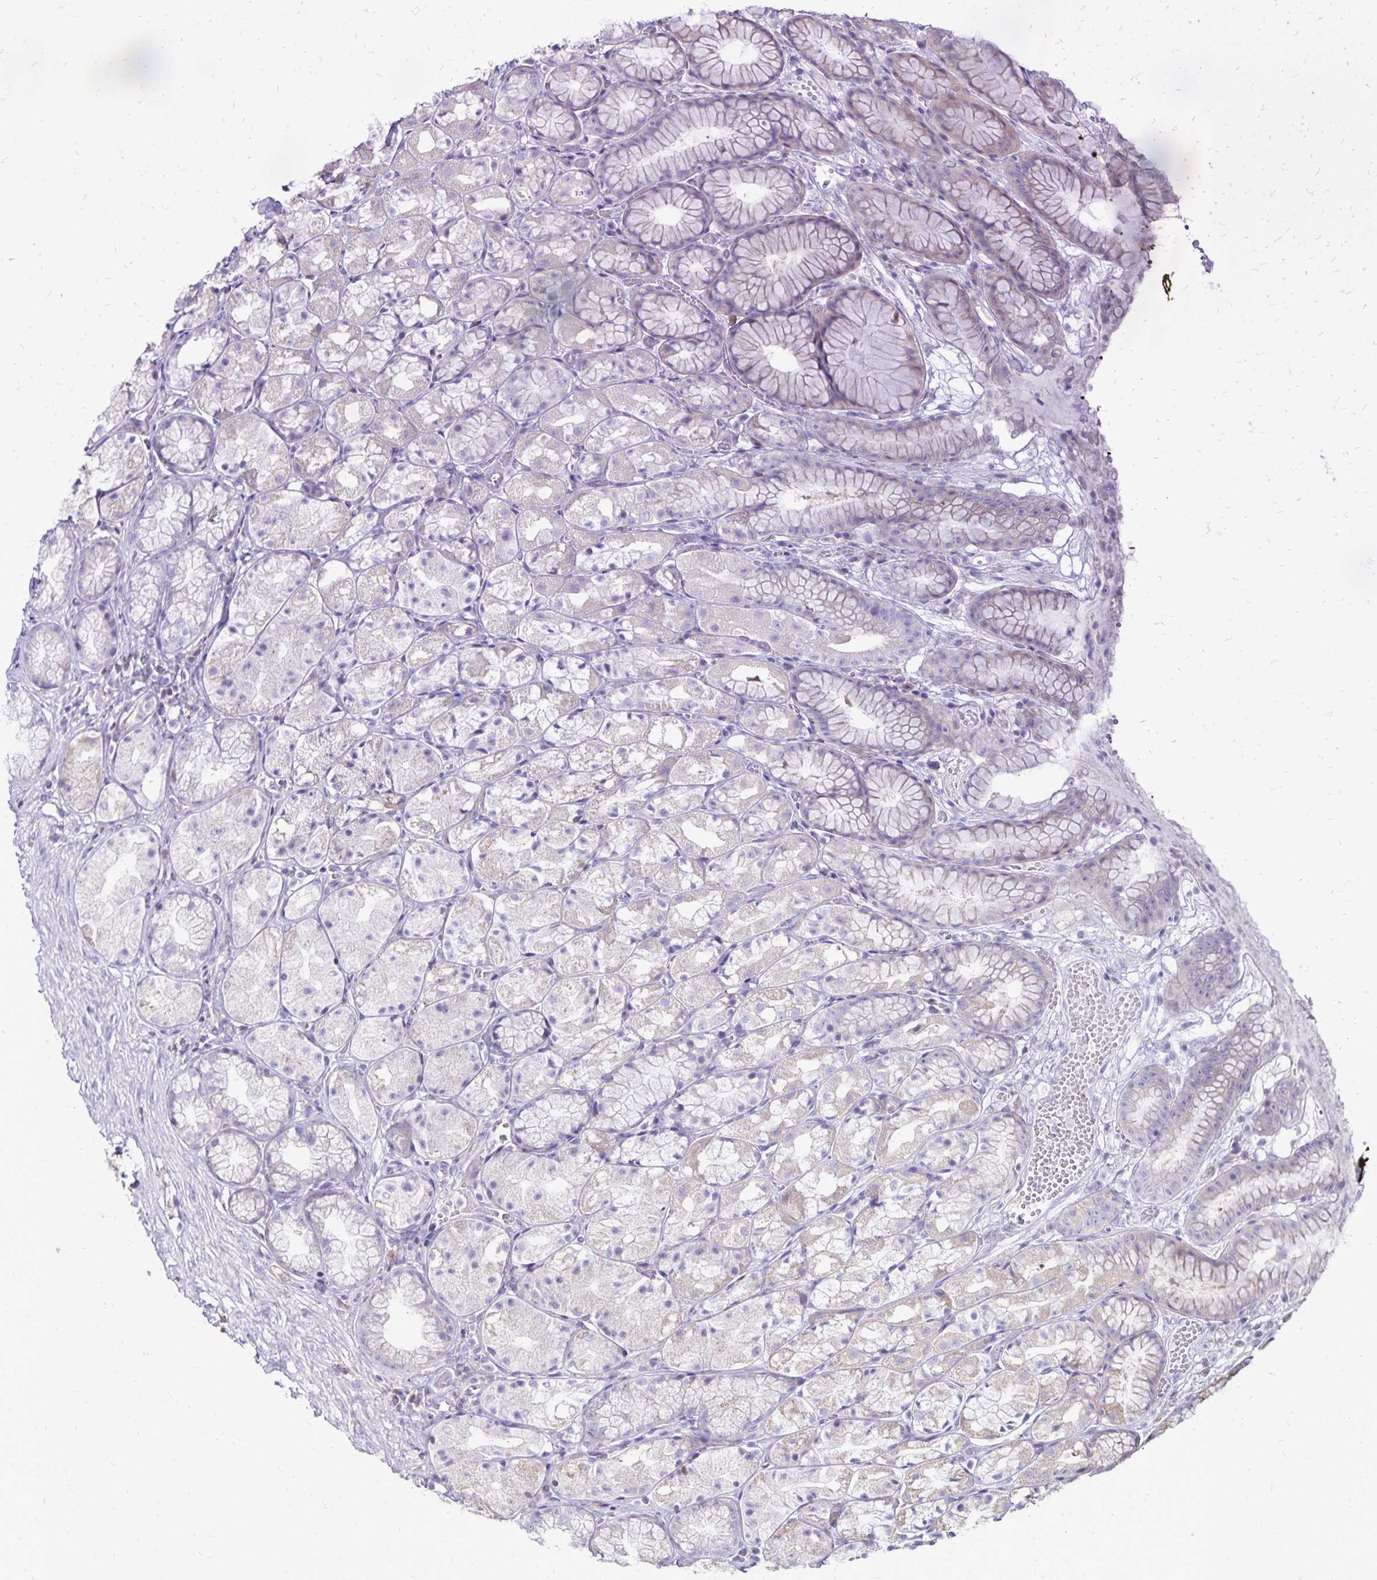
{"staining": {"intensity": "moderate", "quantity": "25%-75%", "location": "cytoplasmic/membranous"}, "tissue": "stomach", "cell_type": "Glandular cells", "image_type": "normal", "snomed": [{"axis": "morphology", "description": "Normal tissue, NOS"}, {"axis": "topography", "description": "Stomach"}], "caption": "A high-resolution micrograph shows immunohistochemistry staining of benign stomach, which shows moderate cytoplasmic/membranous staining in approximately 25%-75% of glandular cells.", "gene": "NAGPA", "patient": {"sex": "male", "age": 70}}